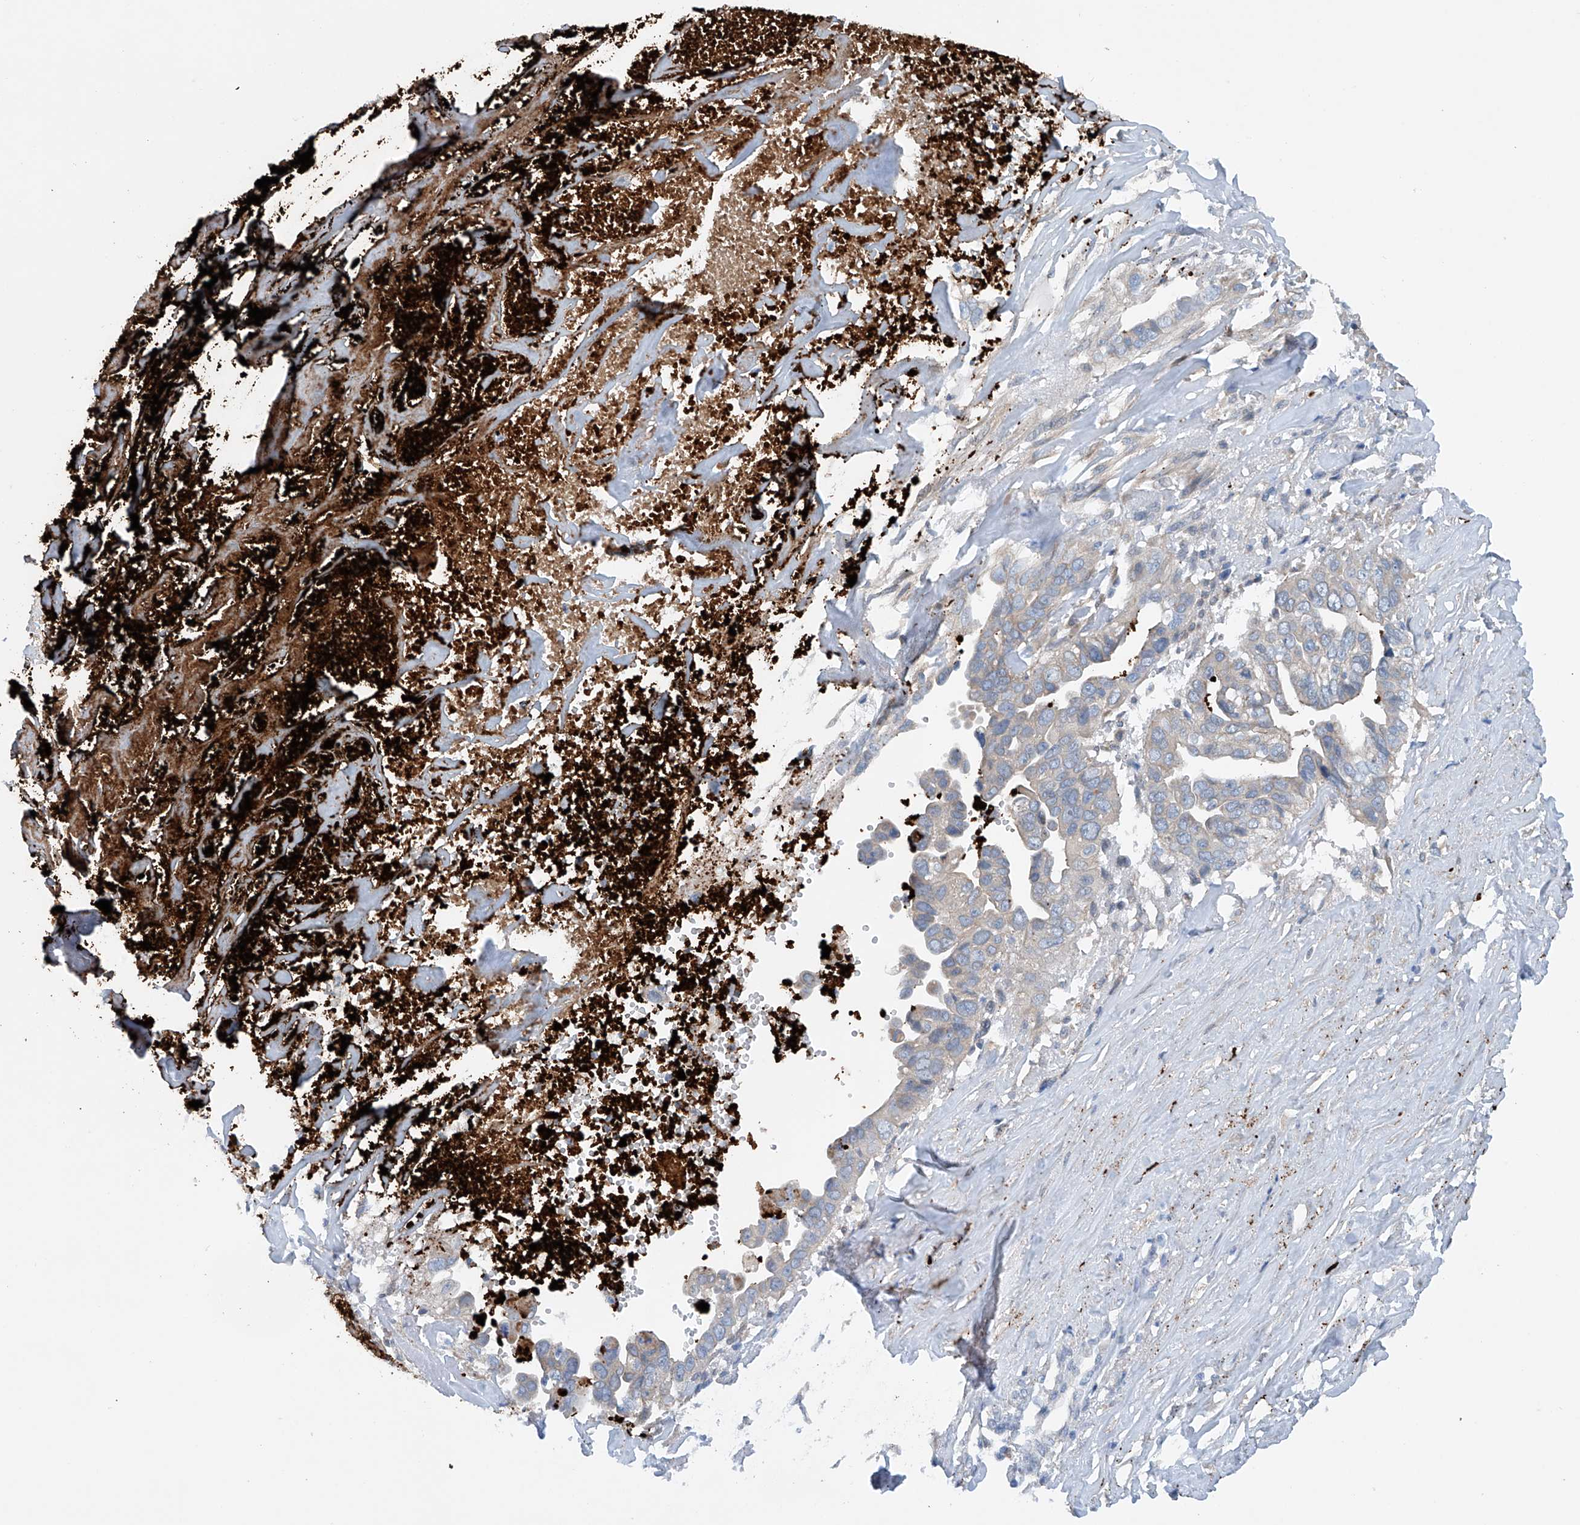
{"staining": {"intensity": "negative", "quantity": "none", "location": "none"}, "tissue": "liver cancer", "cell_type": "Tumor cells", "image_type": "cancer", "snomed": [{"axis": "morphology", "description": "Cholangiocarcinoma"}, {"axis": "topography", "description": "Liver"}], "caption": "IHC histopathology image of neoplastic tissue: liver cholangiocarcinoma stained with DAB shows no significant protein expression in tumor cells.", "gene": "CEP85L", "patient": {"sex": "female", "age": 79}}